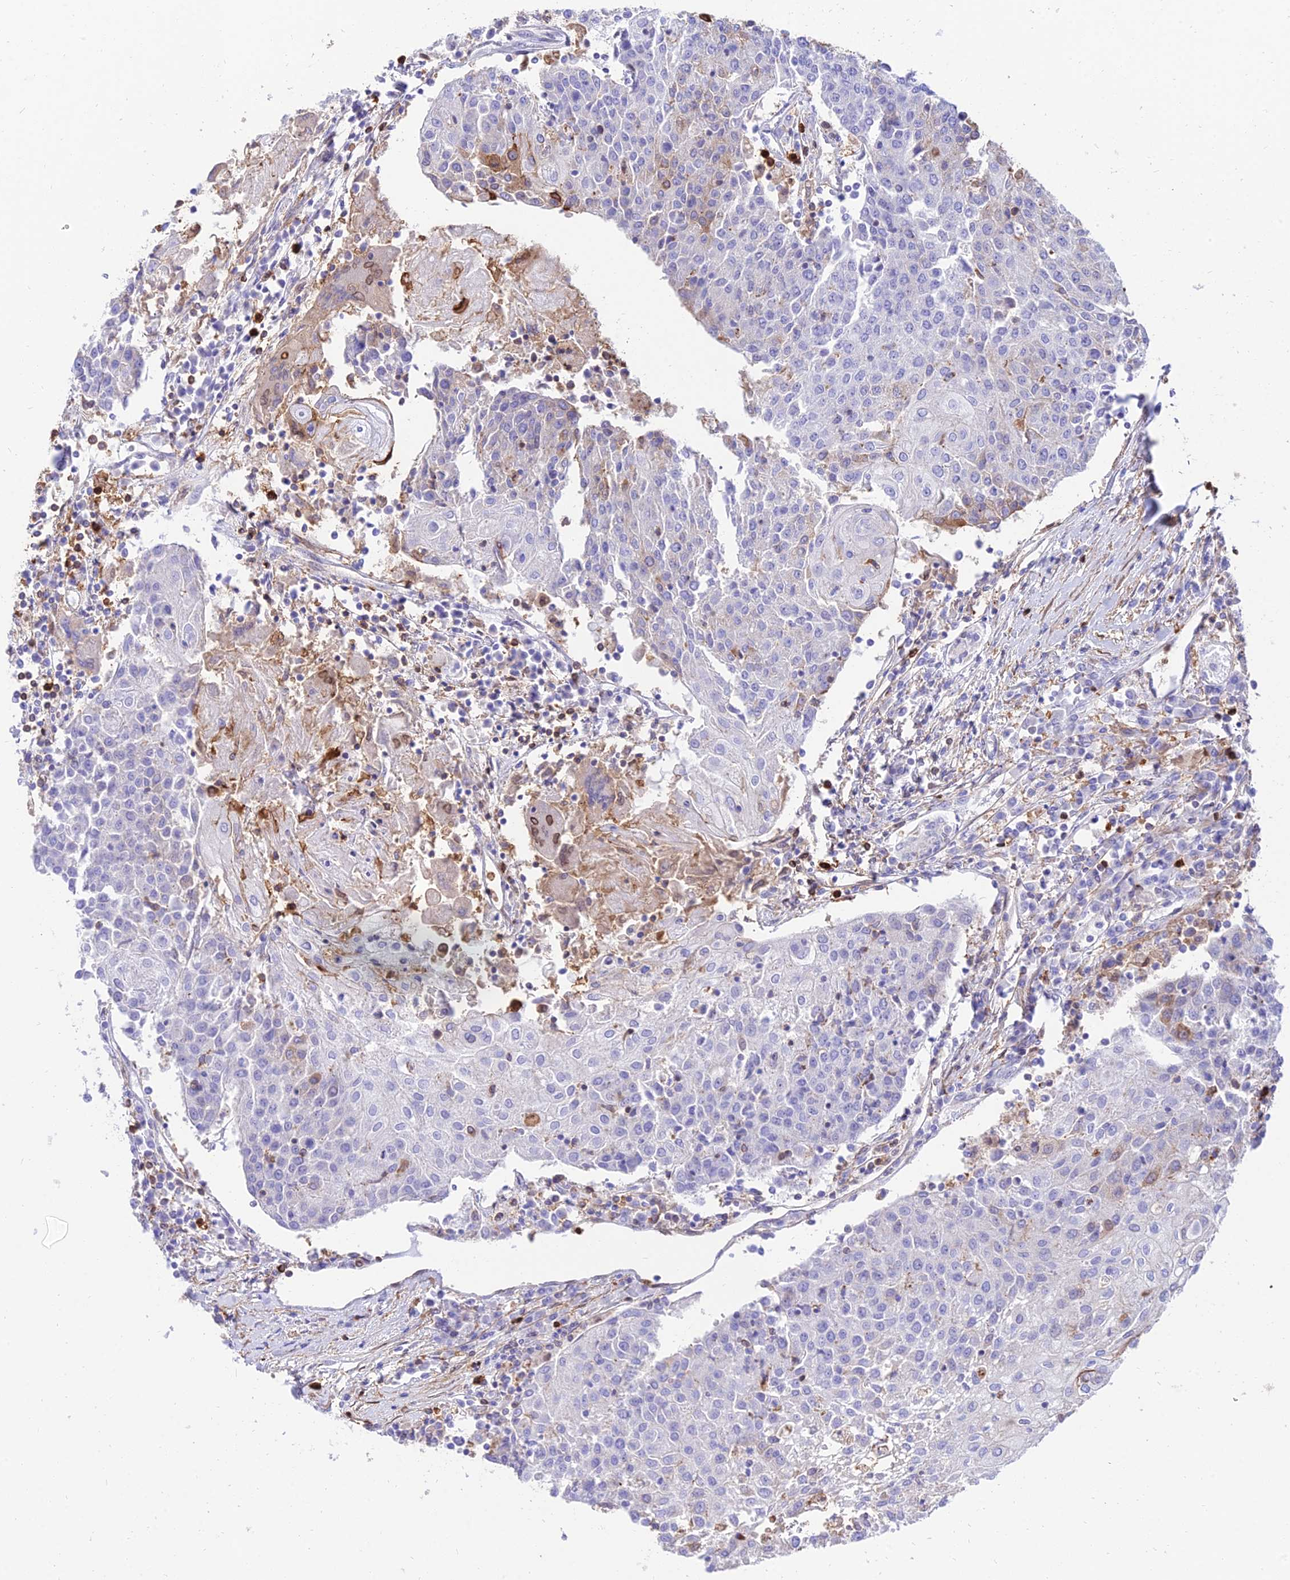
{"staining": {"intensity": "negative", "quantity": "none", "location": "none"}, "tissue": "urothelial cancer", "cell_type": "Tumor cells", "image_type": "cancer", "snomed": [{"axis": "morphology", "description": "Urothelial carcinoma, High grade"}, {"axis": "topography", "description": "Urinary bladder"}], "caption": "Tumor cells show no significant protein expression in urothelial carcinoma (high-grade).", "gene": "SREK1IP1", "patient": {"sex": "female", "age": 85}}